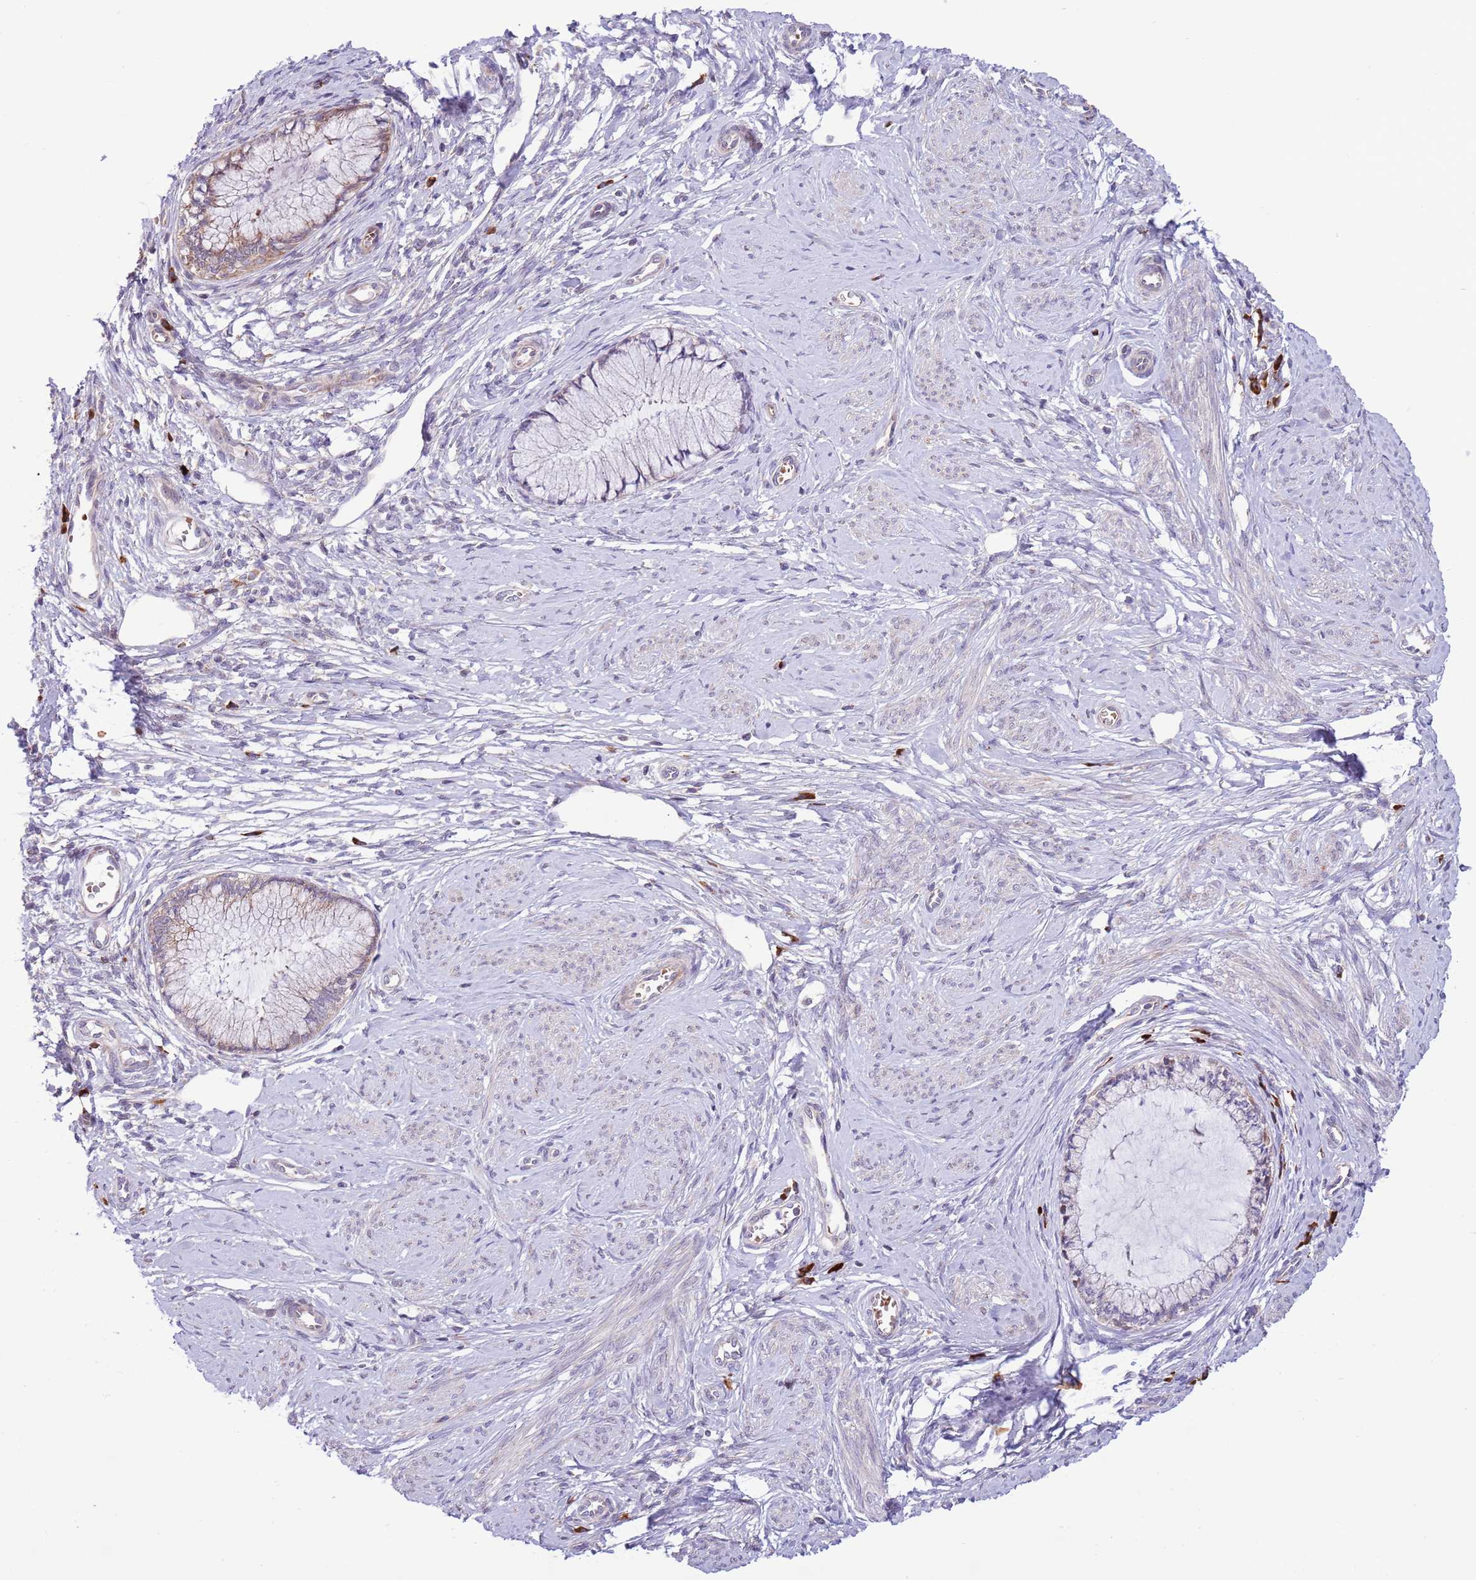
{"staining": {"intensity": "weak", "quantity": "25%-75%", "location": "cytoplasmic/membranous"}, "tissue": "cervical cancer", "cell_type": "Tumor cells", "image_type": "cancer", "snomed": [{"axis": "morphology", "description": "Adenocarcinoma, NOS"}, {"axis": "topography", "description": "Cervix"}], "caption": "High-magnification brightfield microscopy of cervical cancer (adenocarcinoma) stained with DAB (3,3'-diaminobenzidine) (brown) and counterstained with hematoxylin (blue). tumor cells exhibit weak cytoplasmic/membranous staining is seen in about25%-75% of cells.", "gene": "DAND5", "patient": {"sex": "female", "age": 36}}